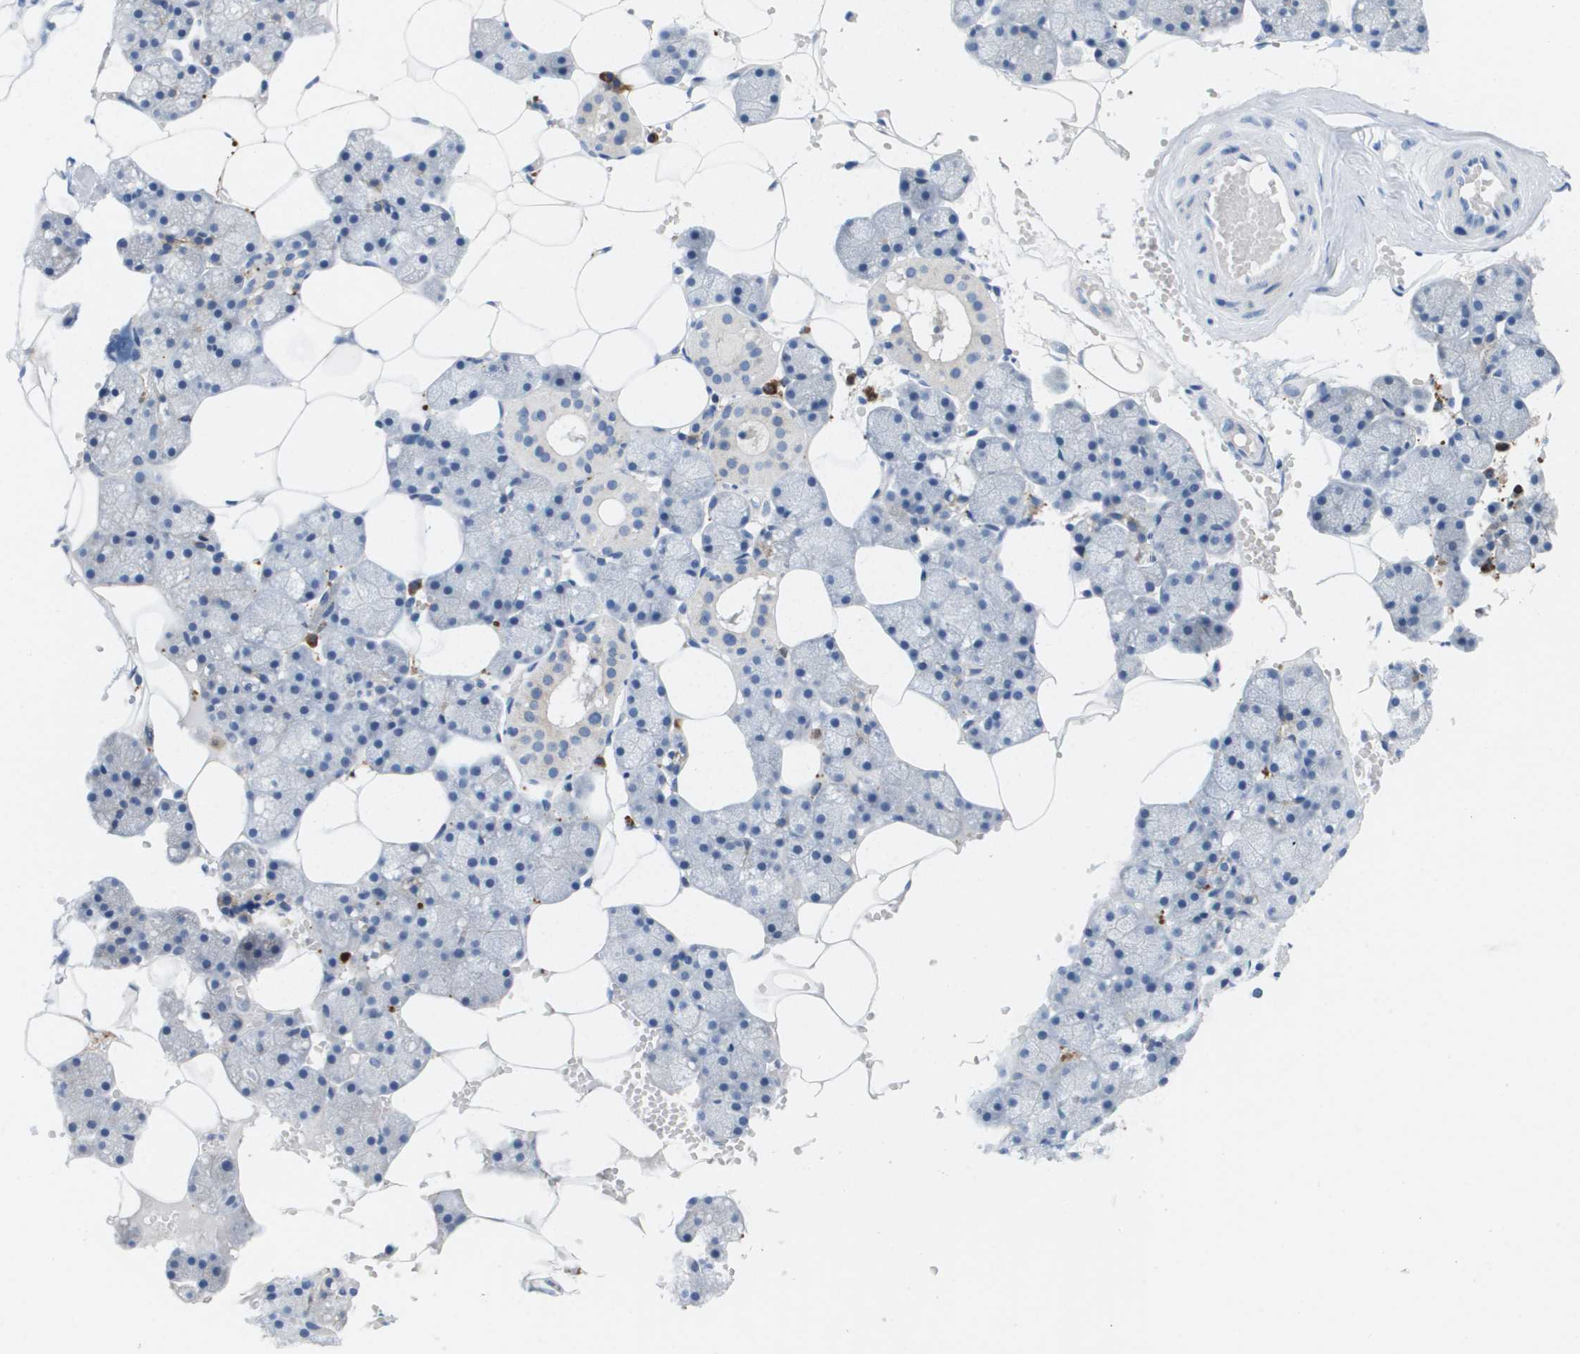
{"staining": {"intensity": "negative", "quantity": "none", "location": "none"}, "tissue": "salivary gland", "cell_type": "Glandular cells", "image_type": "normal", "snomed": [{"axis": "morphology", "description": "Normal tissue, NOS"}, {"axis": "topography", "description": "Salivary gland"}], "caption": "IHC of normal salivary gland shows no staining in glandular cells.", "gene": "CD3G", "patient": {"sex": "male", "age": 62}}